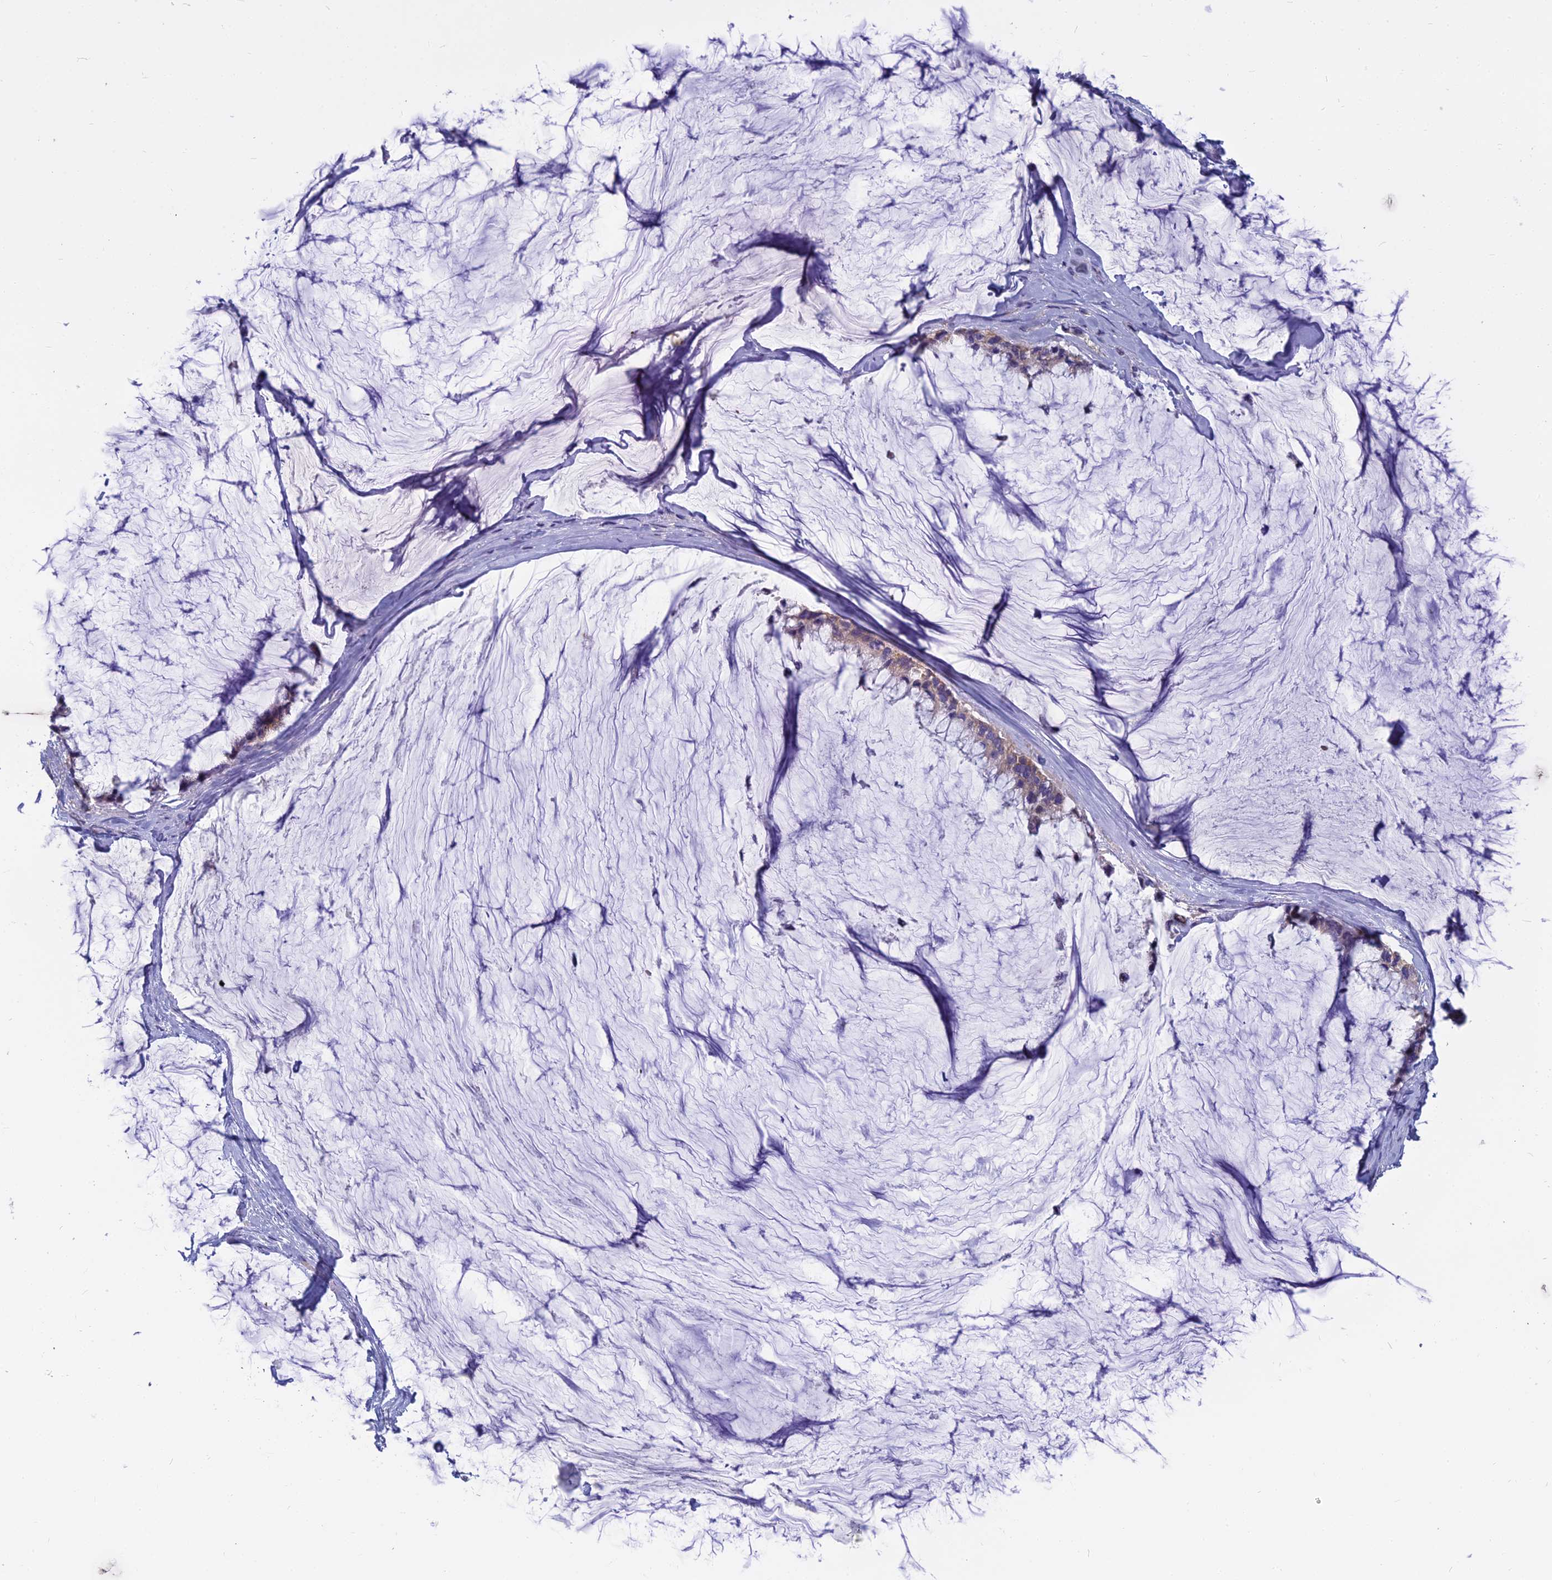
{"staining": {"intensity": "weak", "quantity": "25%-75%", "location": "cytoplasmic/membranous"}, "tissue": "ovarian cancer", "cell_type": "Tumor cells", "image_type": "cancer", "snomed": [{"axis": "morphology", "description": "Cystadenocarcinoma, mucinous, NOS"}, {"axis": "topography", "description": "Ovary"}], "caption": "Immunohistochemical staining of human ovarian cancer demonstrates weak cytoplasmic/membranous protein staining in approximately 25%-75% of tumor cells.", "gene": "COX20", "patient": {"sex": "female", "age": 39}}